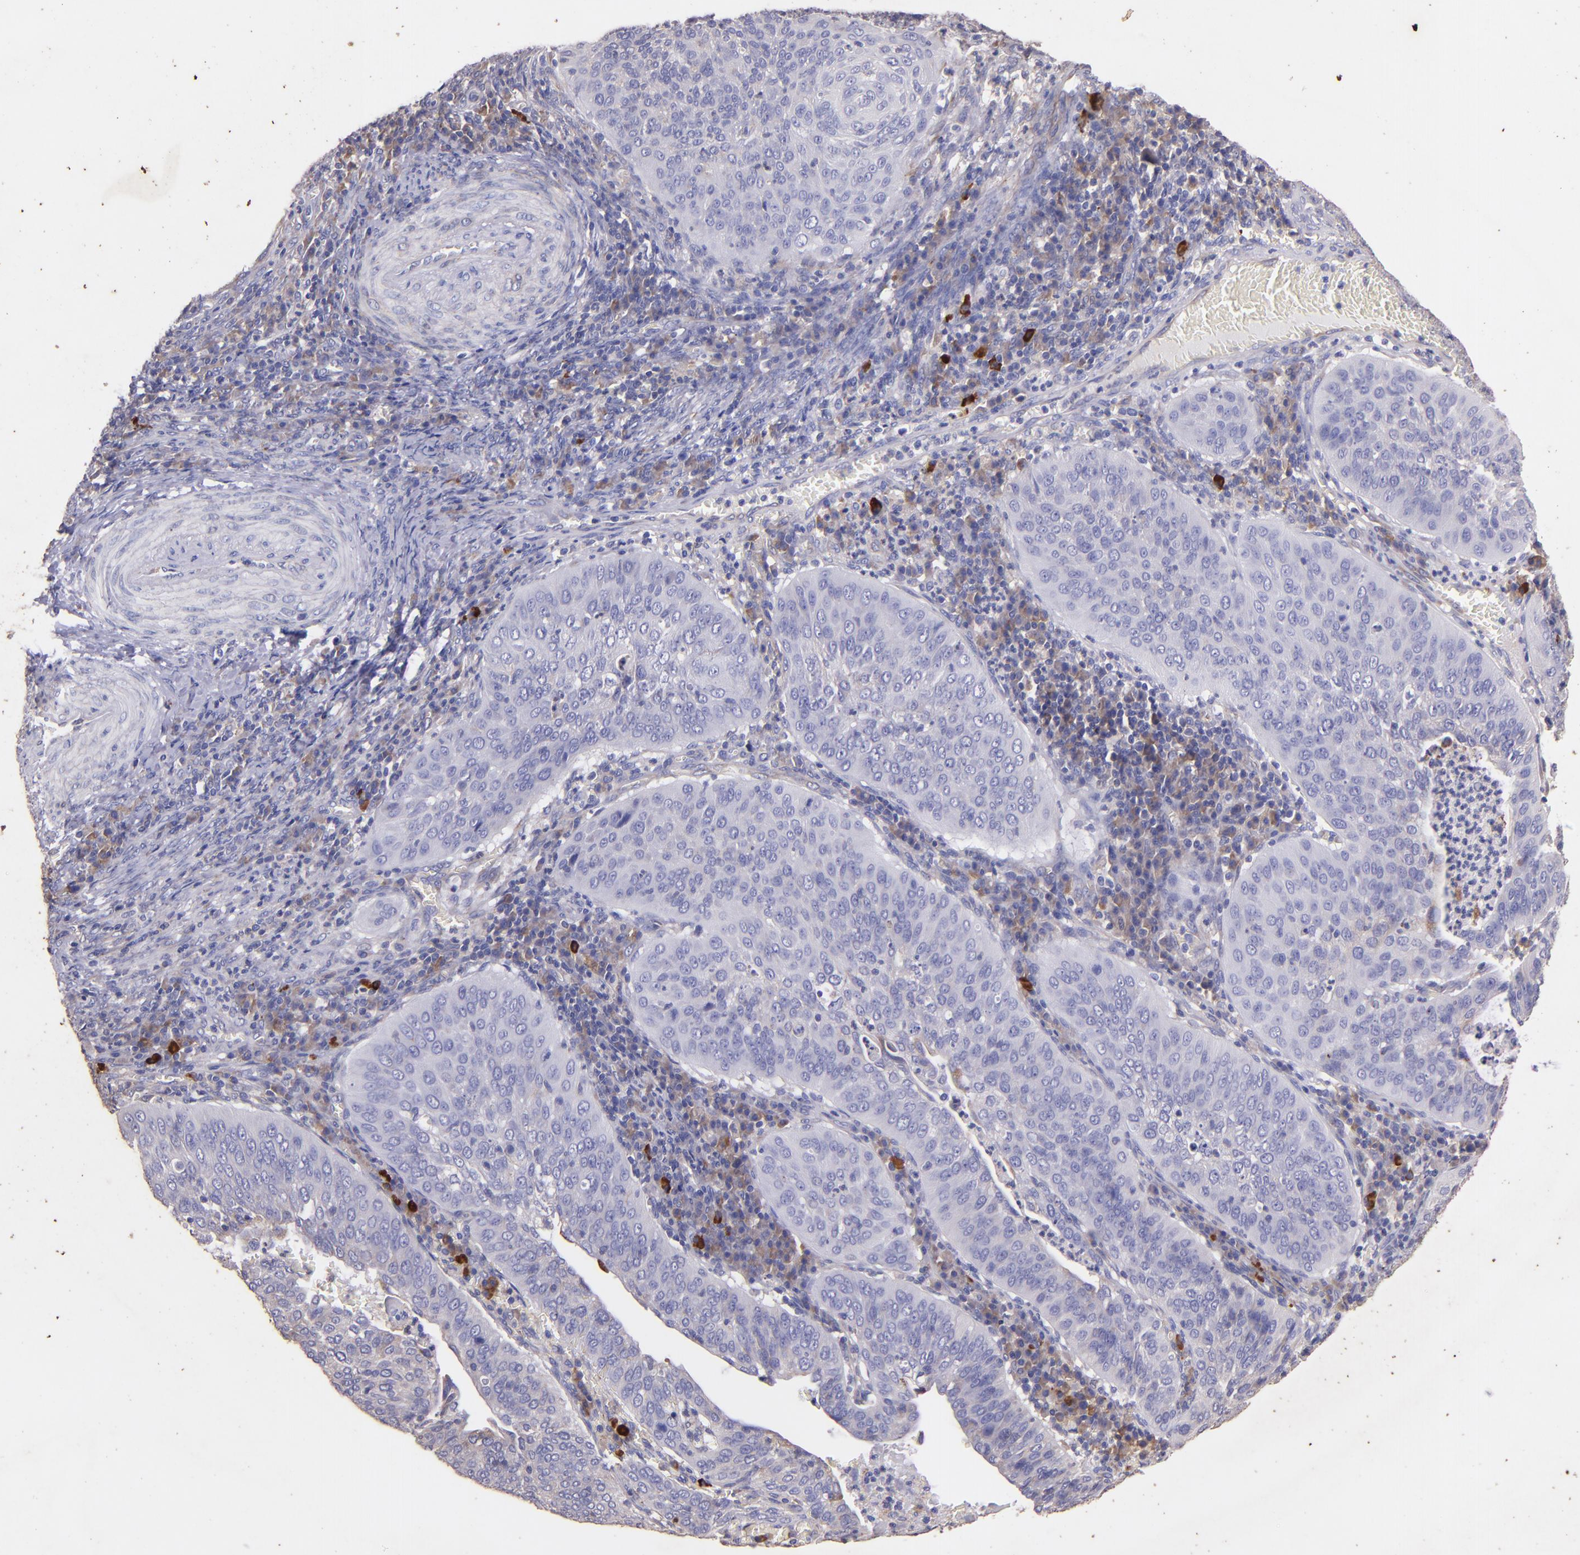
{"staining": {"intensity": "negative", "quantity": "none", "location": "none"}, "tissue": "cervical cancer", "cell_type": "Tumor cells", "image_type": "cancer", "snomed": [{"axis": "morphology", "description": "Squamous cell carcinoma, NOS"}, {"axis": "topography", "description": "Cervix"}], "caption": "The histopathology image demonstrates no staining of tumor cells in squamous cell carcinoma (cervical).", "gene": "RET", "patient": {"sex": "female", "age": 39}}